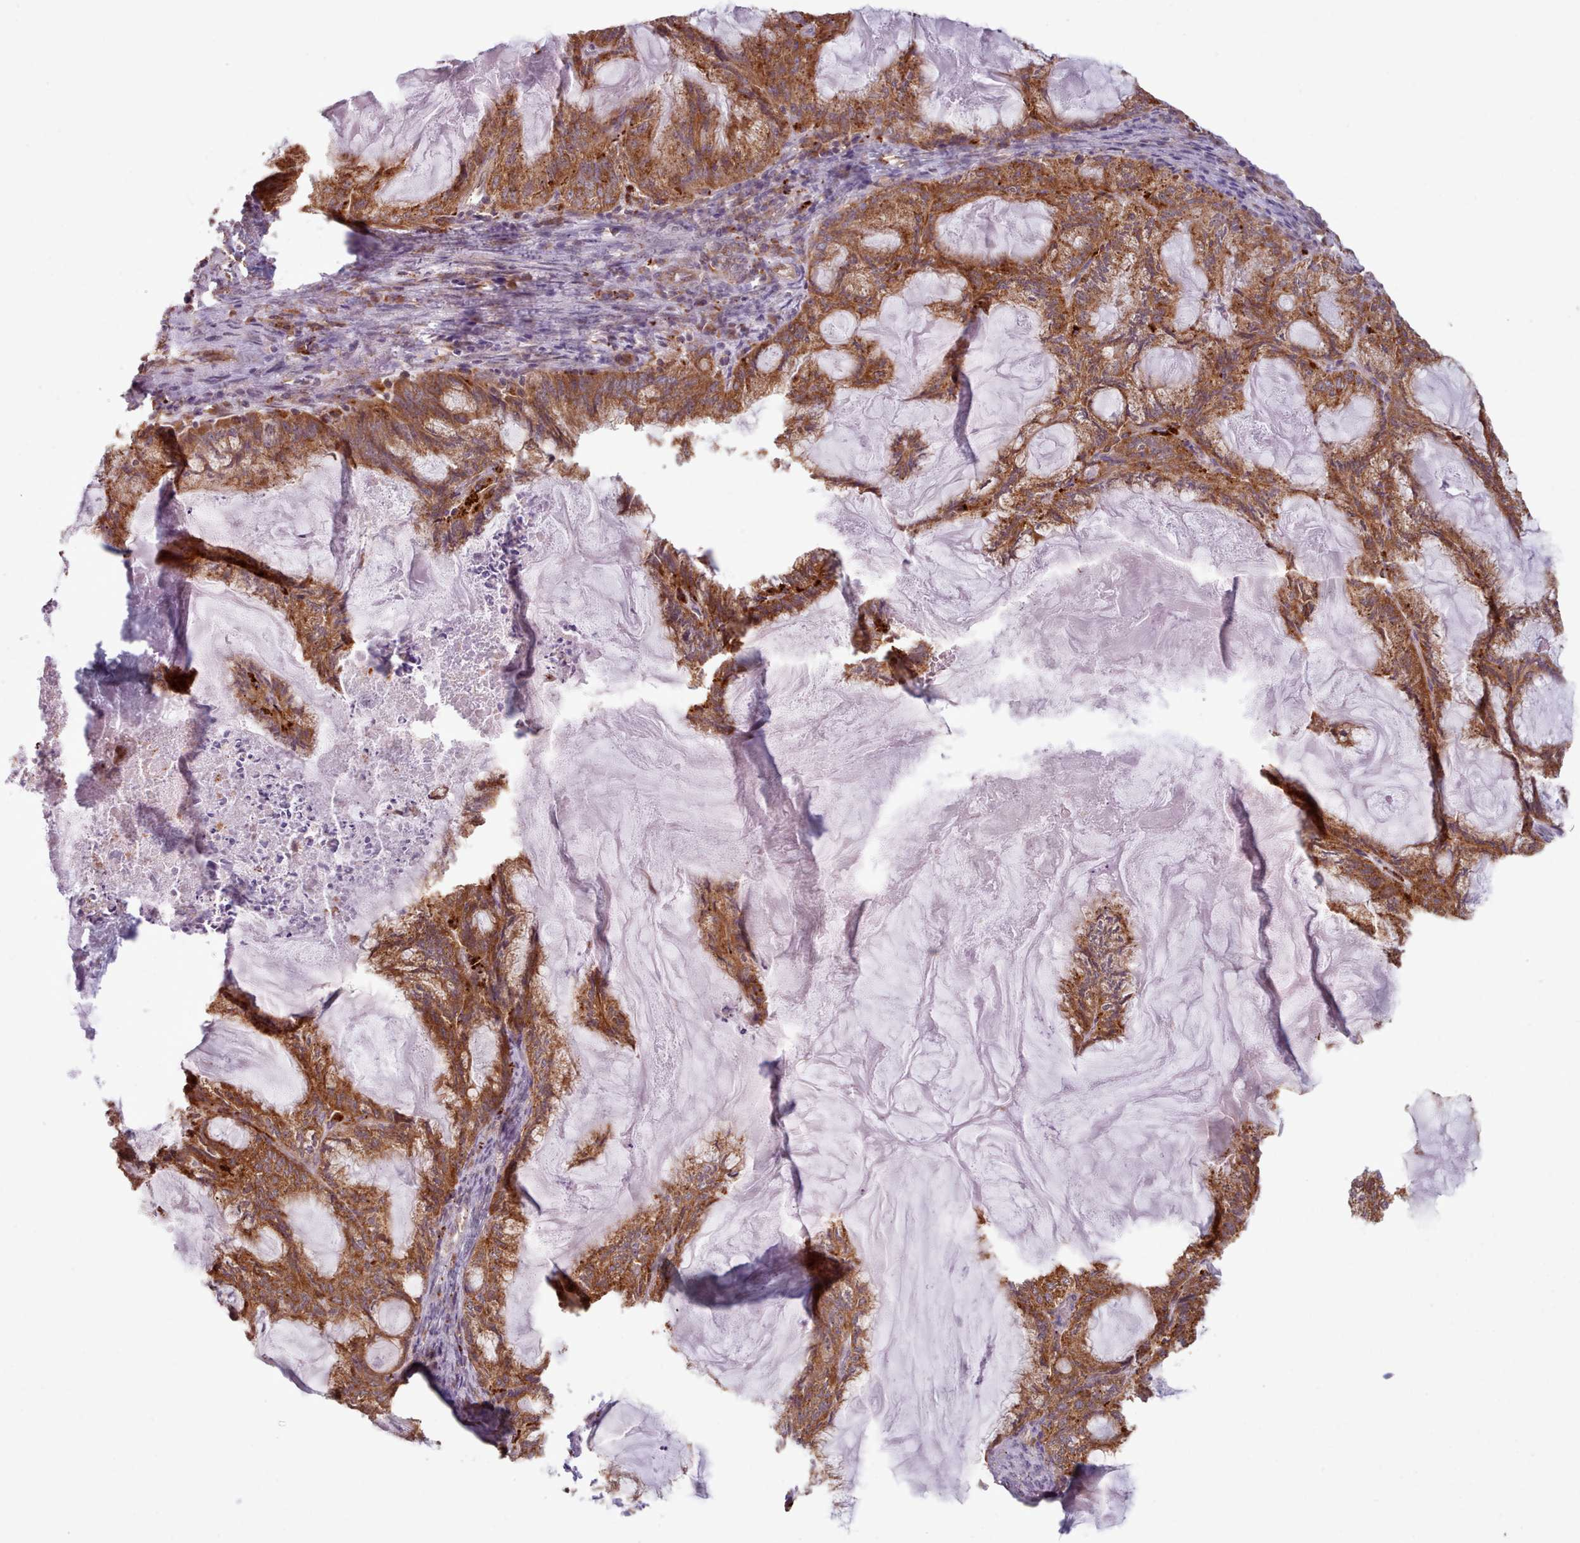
{"staining": {"intensity": "strong", "quantity": ">75%", "location": "cytoplasmic/membranous"}, "tissue": "endometrial cancer", "cell_type": "Tumor cells", "image_type": "cancer", "snomed": [{"axis": "morphology", "description": "Adenocarcinoma, NOS"}, {"axis": "topography", "description": "Endometrium"}], "caption": "Approximately >75% of tumor cells in endometrial cancer demonstrate strong cytoplasmic/membranous protein expression as visualized by brown immunohistochemical staining.", "gene": "CRYBG1", "patient": {"sex": "female", "age": 86}}